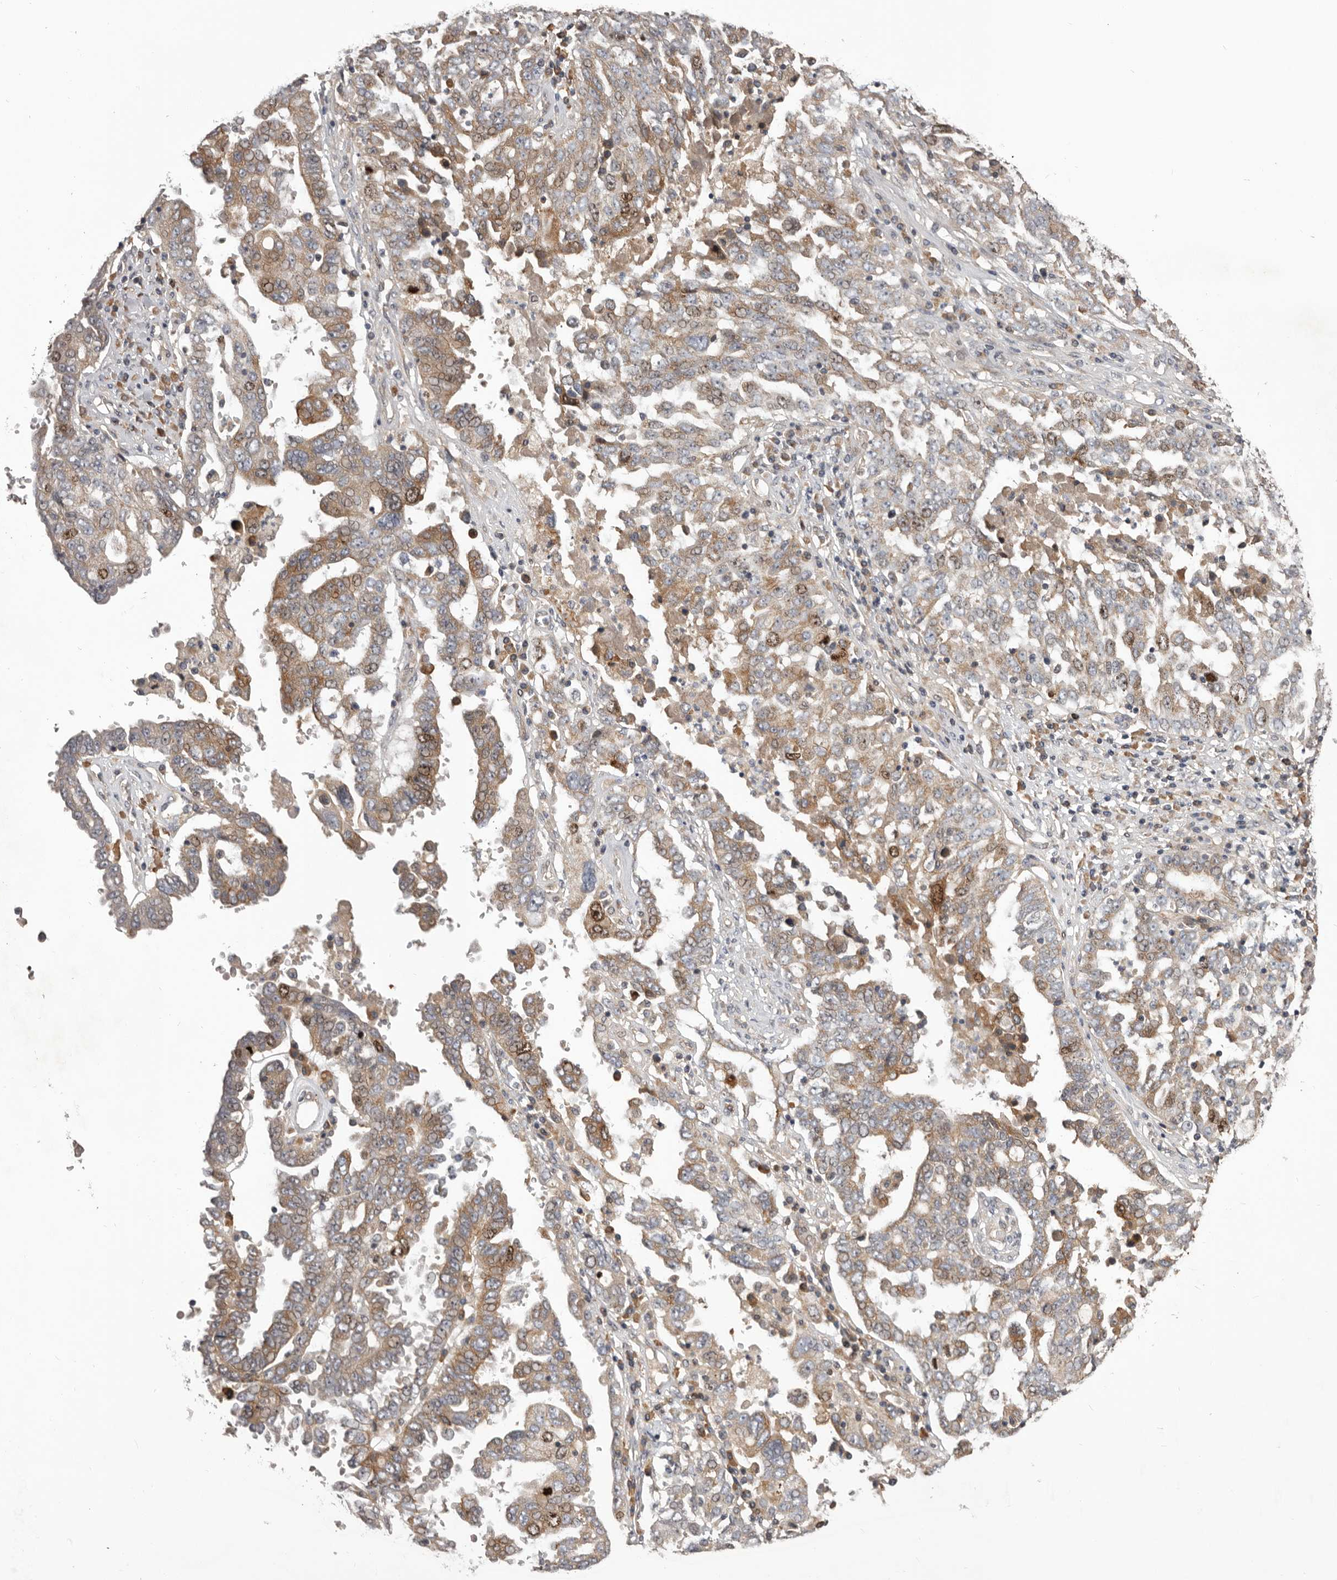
{"staining": {"intensity": "moderate", "quantity": "25%-75%", "location": "cytoplasmic/membranous"}, "tissue": "ovarian cancer", "cell_type": "Tumor cells", "image_type": "cancer", "snomed": [{"axis": "morphology", "description": "Carcinoma, endometroid"}, {"axis": "topography", "description": "Ovary"}], "caption": "A photomicrograph of ovarian cancer stained for a protein exhibits moderate cytoplasmic/membranous brown staining in tumor cells.", "gene": "CDCA8", "patient": {"sex": "female", "age": 62}}